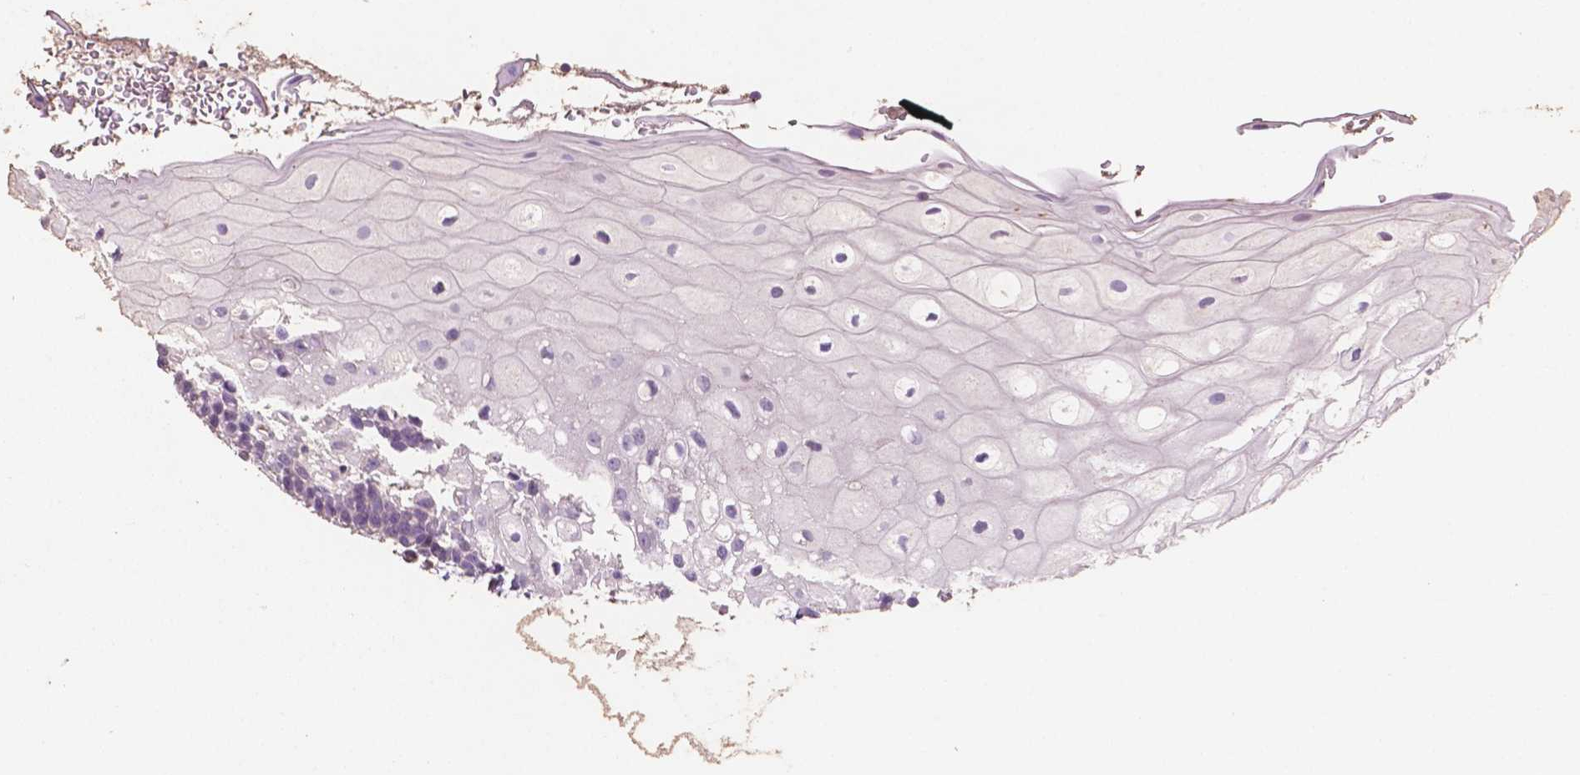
{"staining": {"intensity": "negative", "quantity": "none", "location": "none"}, "tissue": "oral mucosa", "cell_type": "Squamous epithelial cells", "image_type": "normal", "snomed": [{"axis": "morphology", "description": "Normal tissue, NOS"}, {"axis": "morphology", "description": "Squamous cell carcinoma, NOS"}, {"axis": "topography", "description": "Oral tissue"}, {"axis": "topography", "description": "Head-Neck"}], "caption": "Squamous epithelial cells show no significant positivity in unremarkable oral mucosa. (DAB (3,3'-diaminobenzidine) immunohistochemistry with hematoxylin counter stain).", "gene": "COMMD4", "patient": {"sex": "male", "age": 69}}